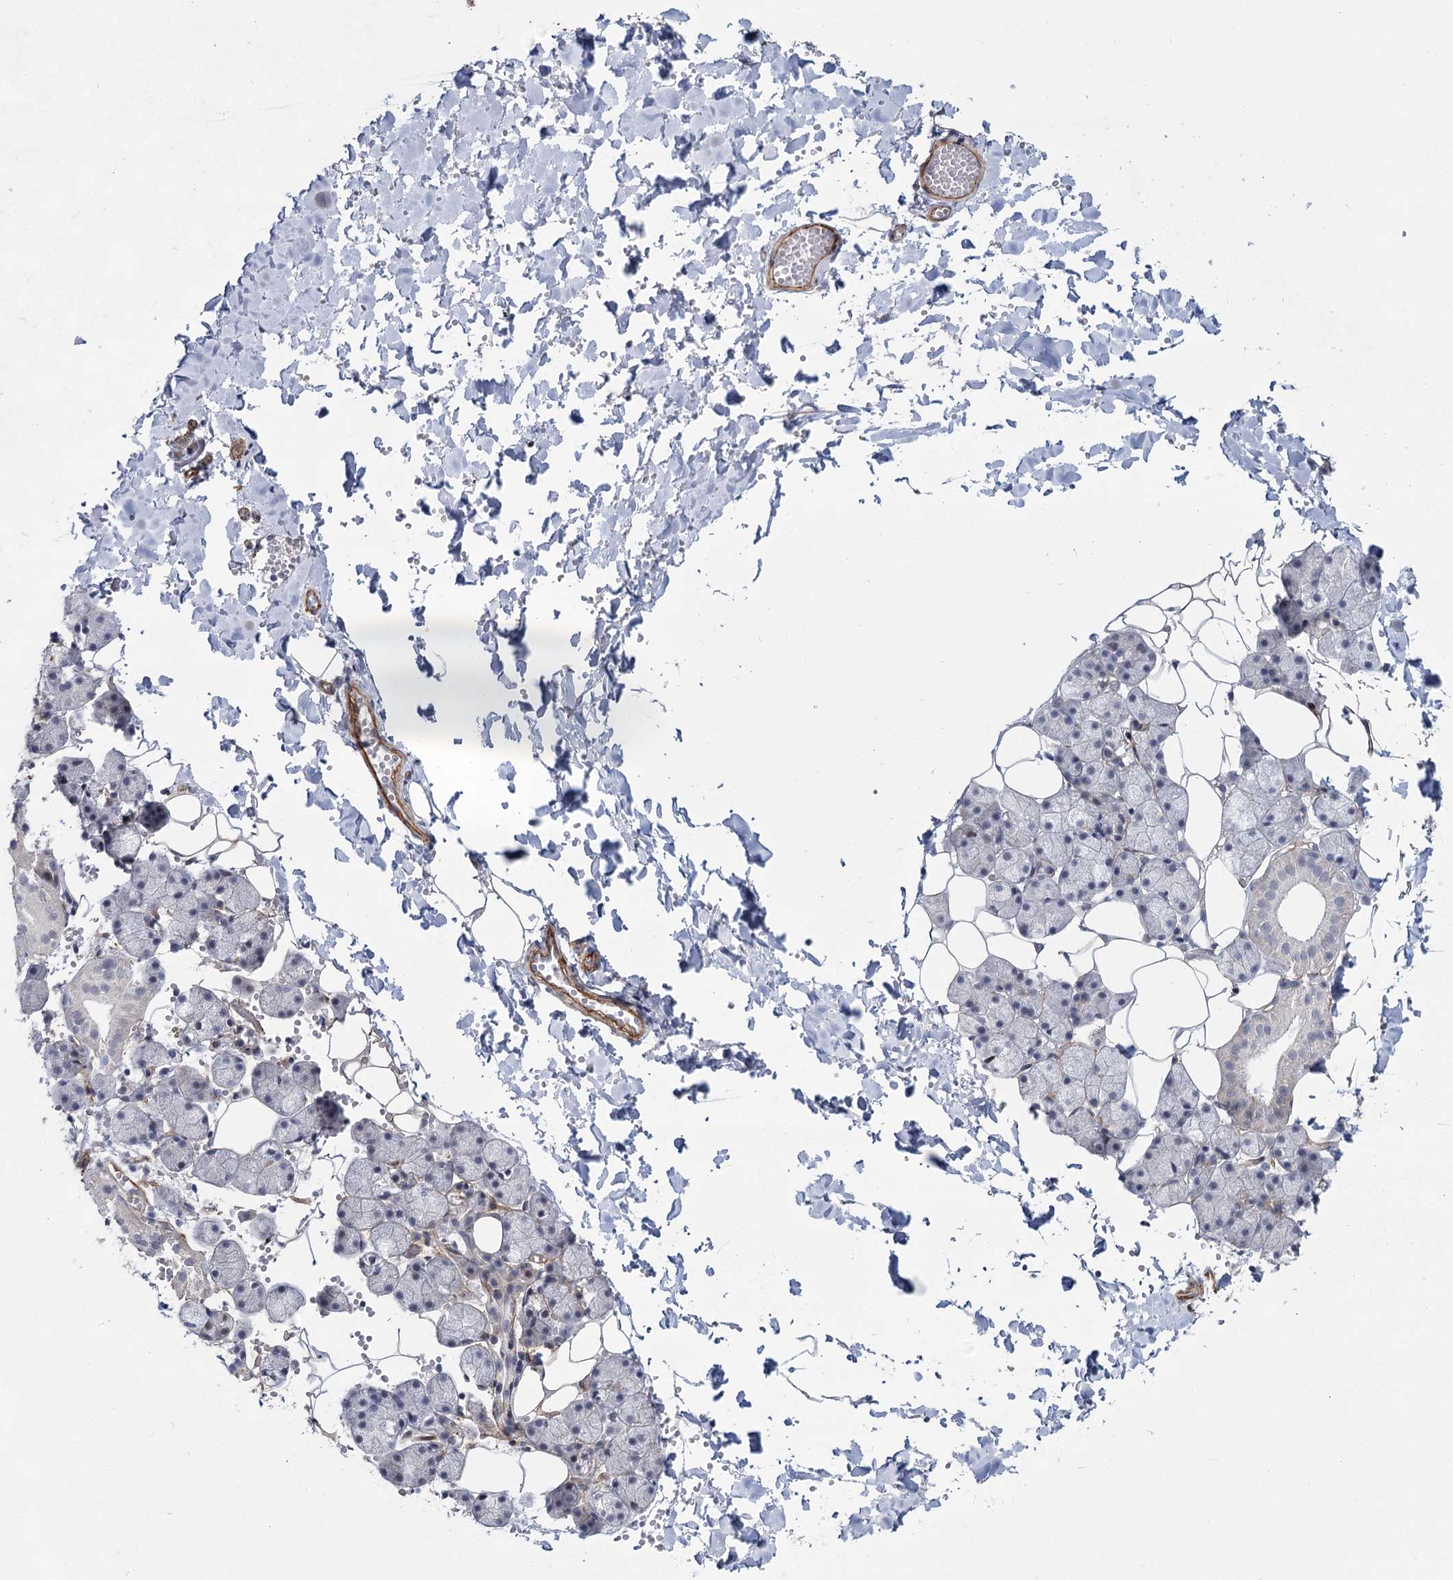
{"staining": {"intensity": "negative", "quantity": "none", "location": "none"}, "tissue": "salivary gland", "cell_type": "Glandular cells", "image_type": "normal", "snomed": [{"axis": "morphology", "description": "Normal tissue, NOS"}, {"axis": "topography", "description": "Salivary gland"}], "caption": "Human salivary gland stained for a protein using IHC shows no positivity in glandular cells.", "gene": "ATL2", "patient": {"sex": "female", "age": 33}}